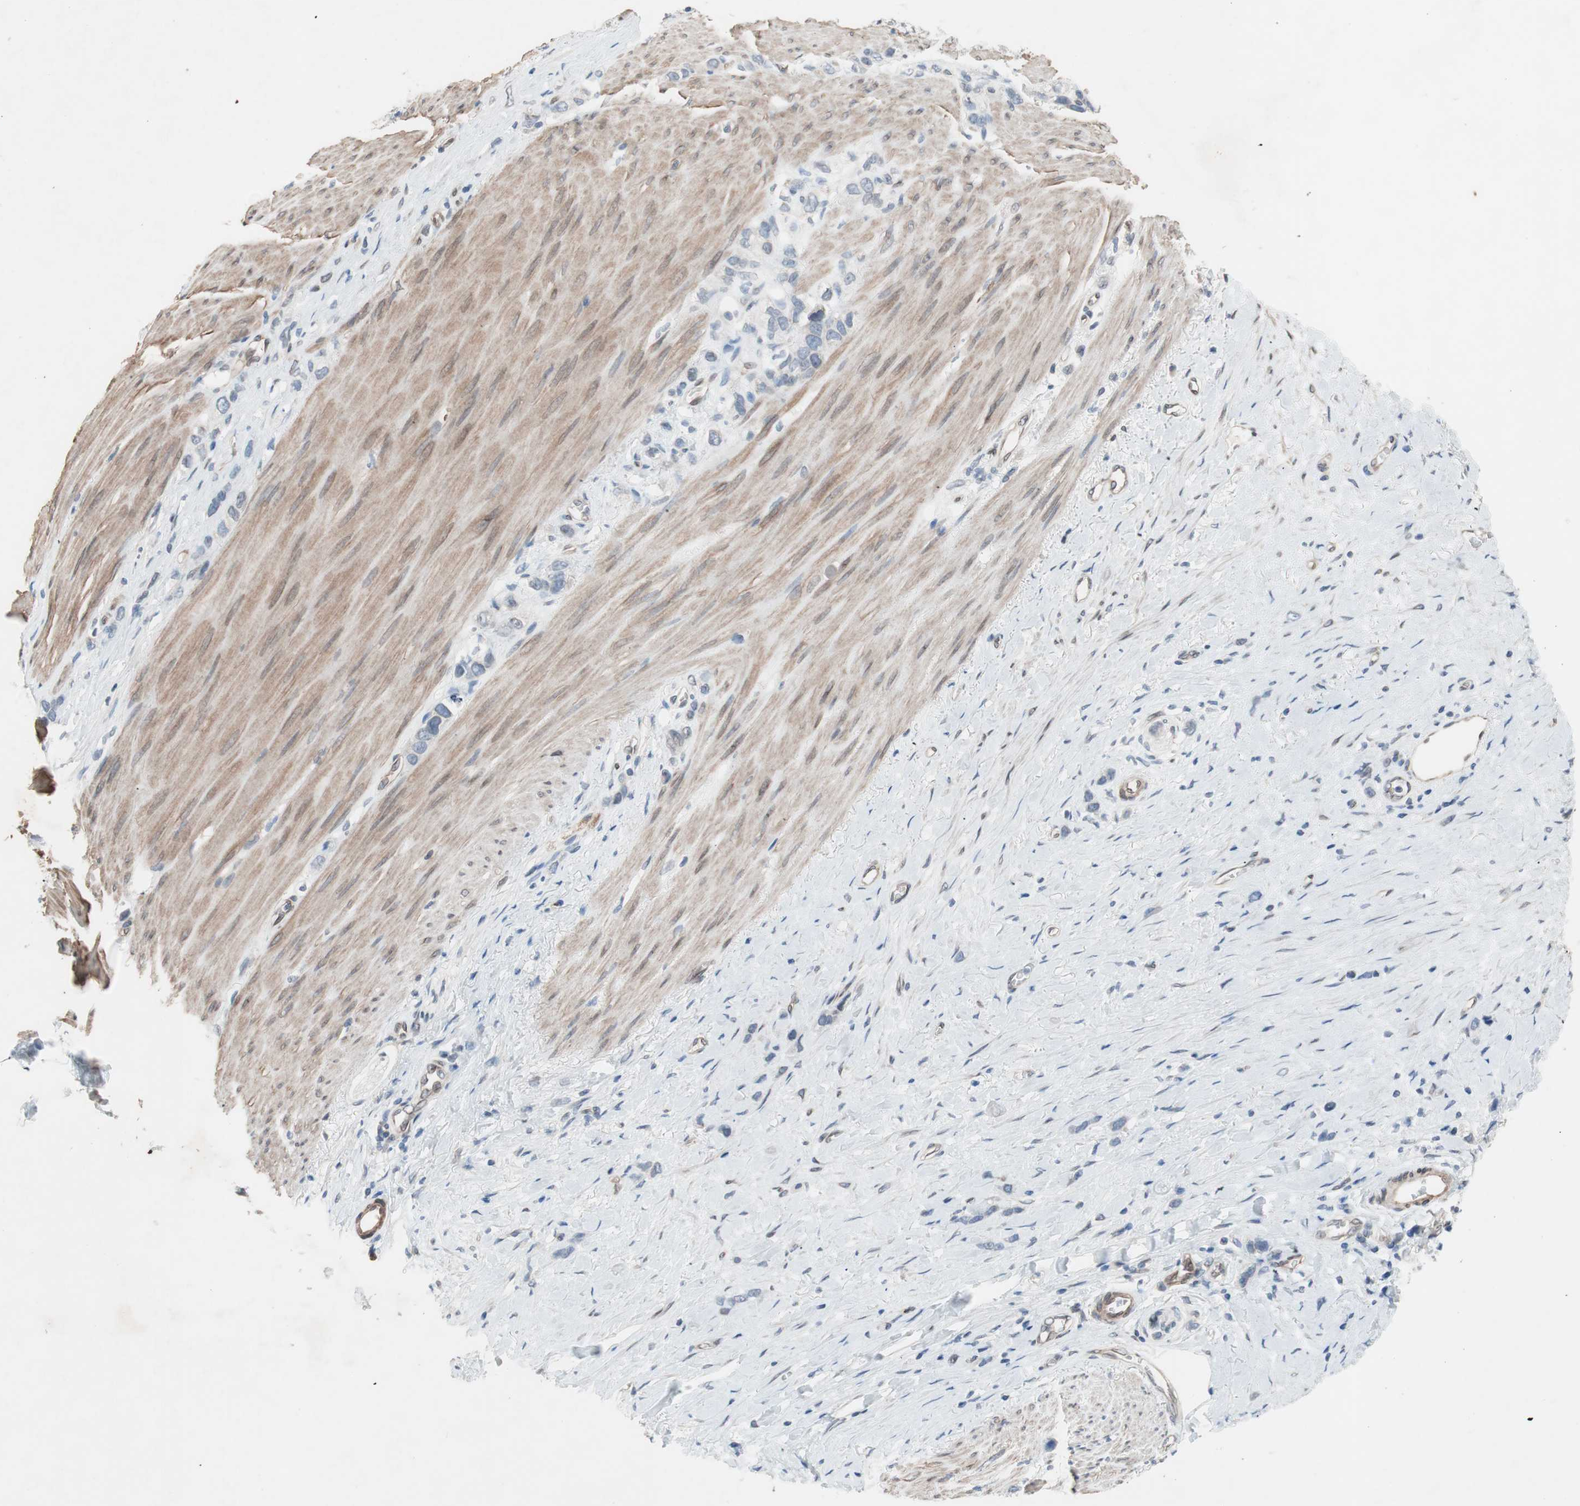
{"staining": {"intensity": "negative", "quantity": "none", "location": "none"}, "tissue": "stomach cancer", "cell_type": "Tumor cells", "image_type": "cancer", "snomed": [{"axis": "morphology", "description": "Normal tissue, NOS"}, {"axis": "morphology", "description": "Adenocarcinoma, NOS"}, {"axis": "morphology", "description": "Adenocarcinoma, High grade"}, {"axis": "topography", "description": "Stomach, upper"}, {"axis": "topography", "description": "Stomach"}], "caption": "Immunohistochemical staining of adenocarcinoma (high-grade) (stomach) exhibits no significant staining in tumor cells. Nuclei are stained in blue.", "gene": "ARNT2", "patient": {"sex": "female", "age": 65}}